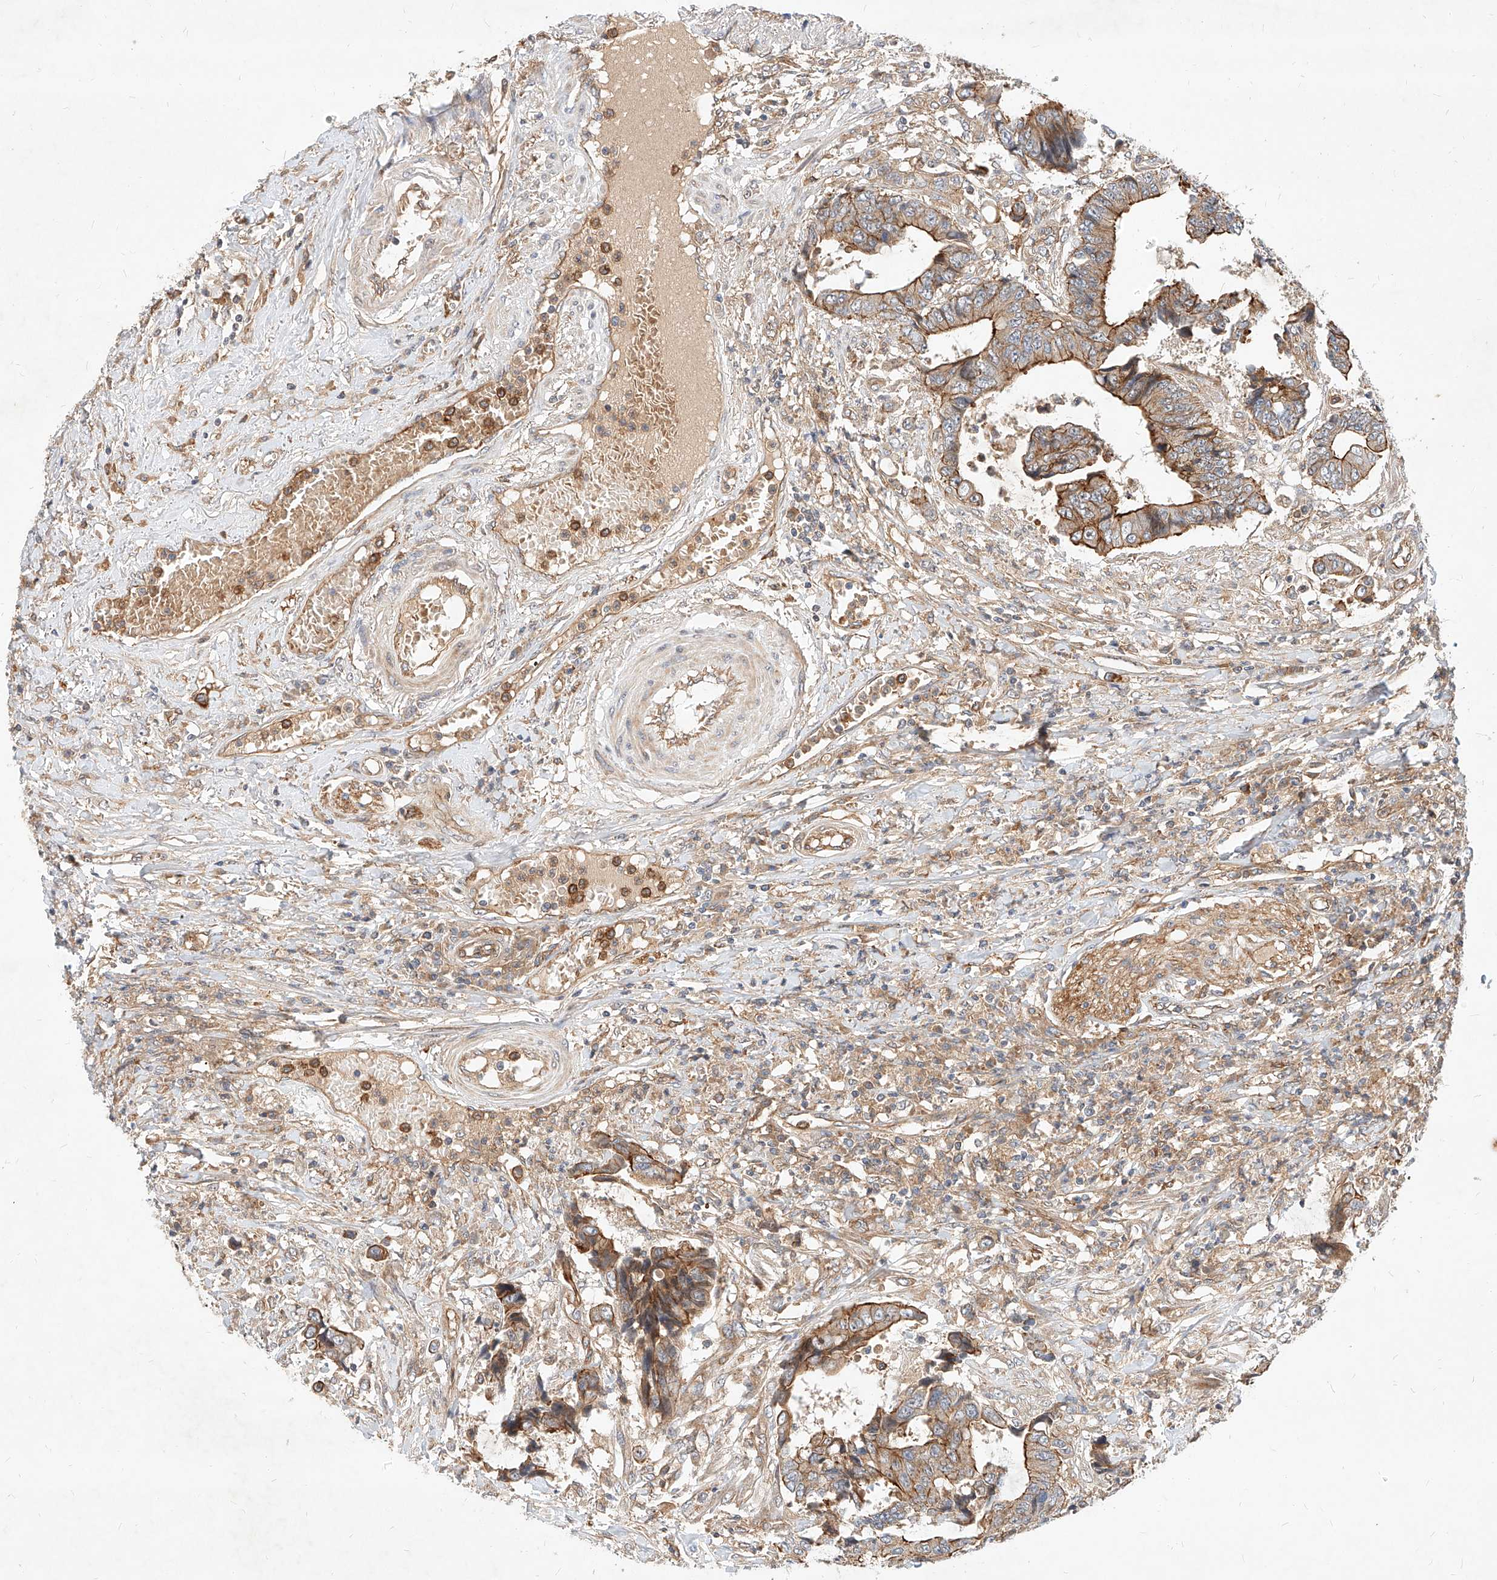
{"staining": {"intensity": "moderate", "quantity": ">75%", "location": "cytoplasmic/membranous"}, "tissue": "colorectal cancer", "cell_type": "Tumor cells", "image_type": "cancer", "snomed": [{"axis": "morphology", "description": "Adenocarcinoma, NOS"}, {"axis": "topography", "description": "Rectum"}], "caption": "Immunohistochemical staining of human colorectal adenocarcinoma demonstrates medium levels of moderate cytoplasmic/membranous protein staining in about >75% of tumor cells.", "gene": "NFAM1", "patient": {"sex": "male", "age": 84}}